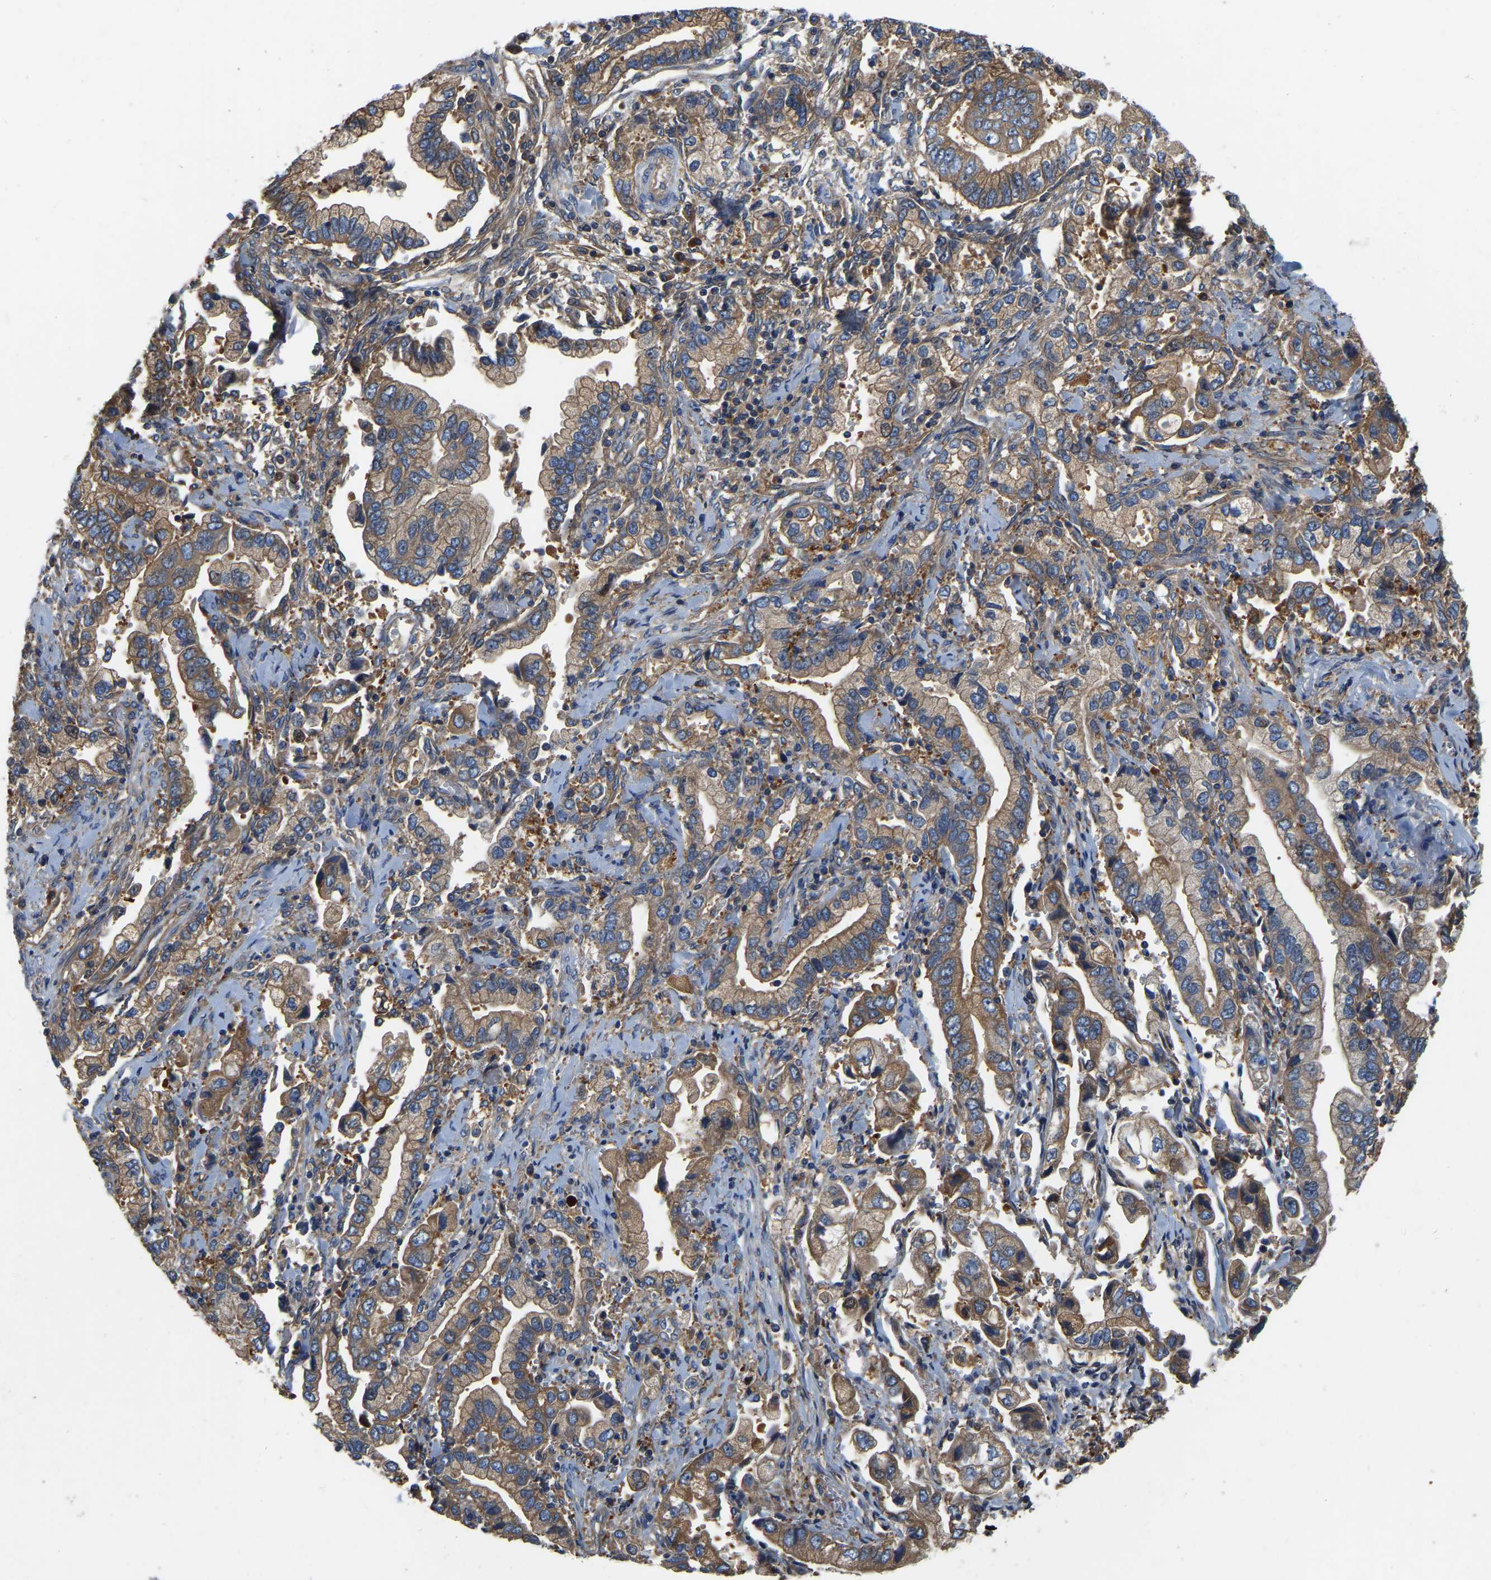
{"staining": {"intensity": "moderate", "quantity": ">75%", "location": "cytoplasmic/membranous"}, "tissue": "stomach cancer", "cell_type": "Tumor cells", "image_type": "cancer", "snomed": [{"axis": "morphology", "description": "Normal tissue, NOS"}, {"axis": "morphology", "description": "Adenocarcinoma, NOS"}, {"axis": "topography", "description": "Stomach"}], "caption": "Immunohistochemical staining of adenocarcinoma (stomach) displays moderate cytoplasmic/membranous protein expression in about >75% of tumor cells.", "gene": "GARS1", "patient": {"sex": "male", "age": 62}}